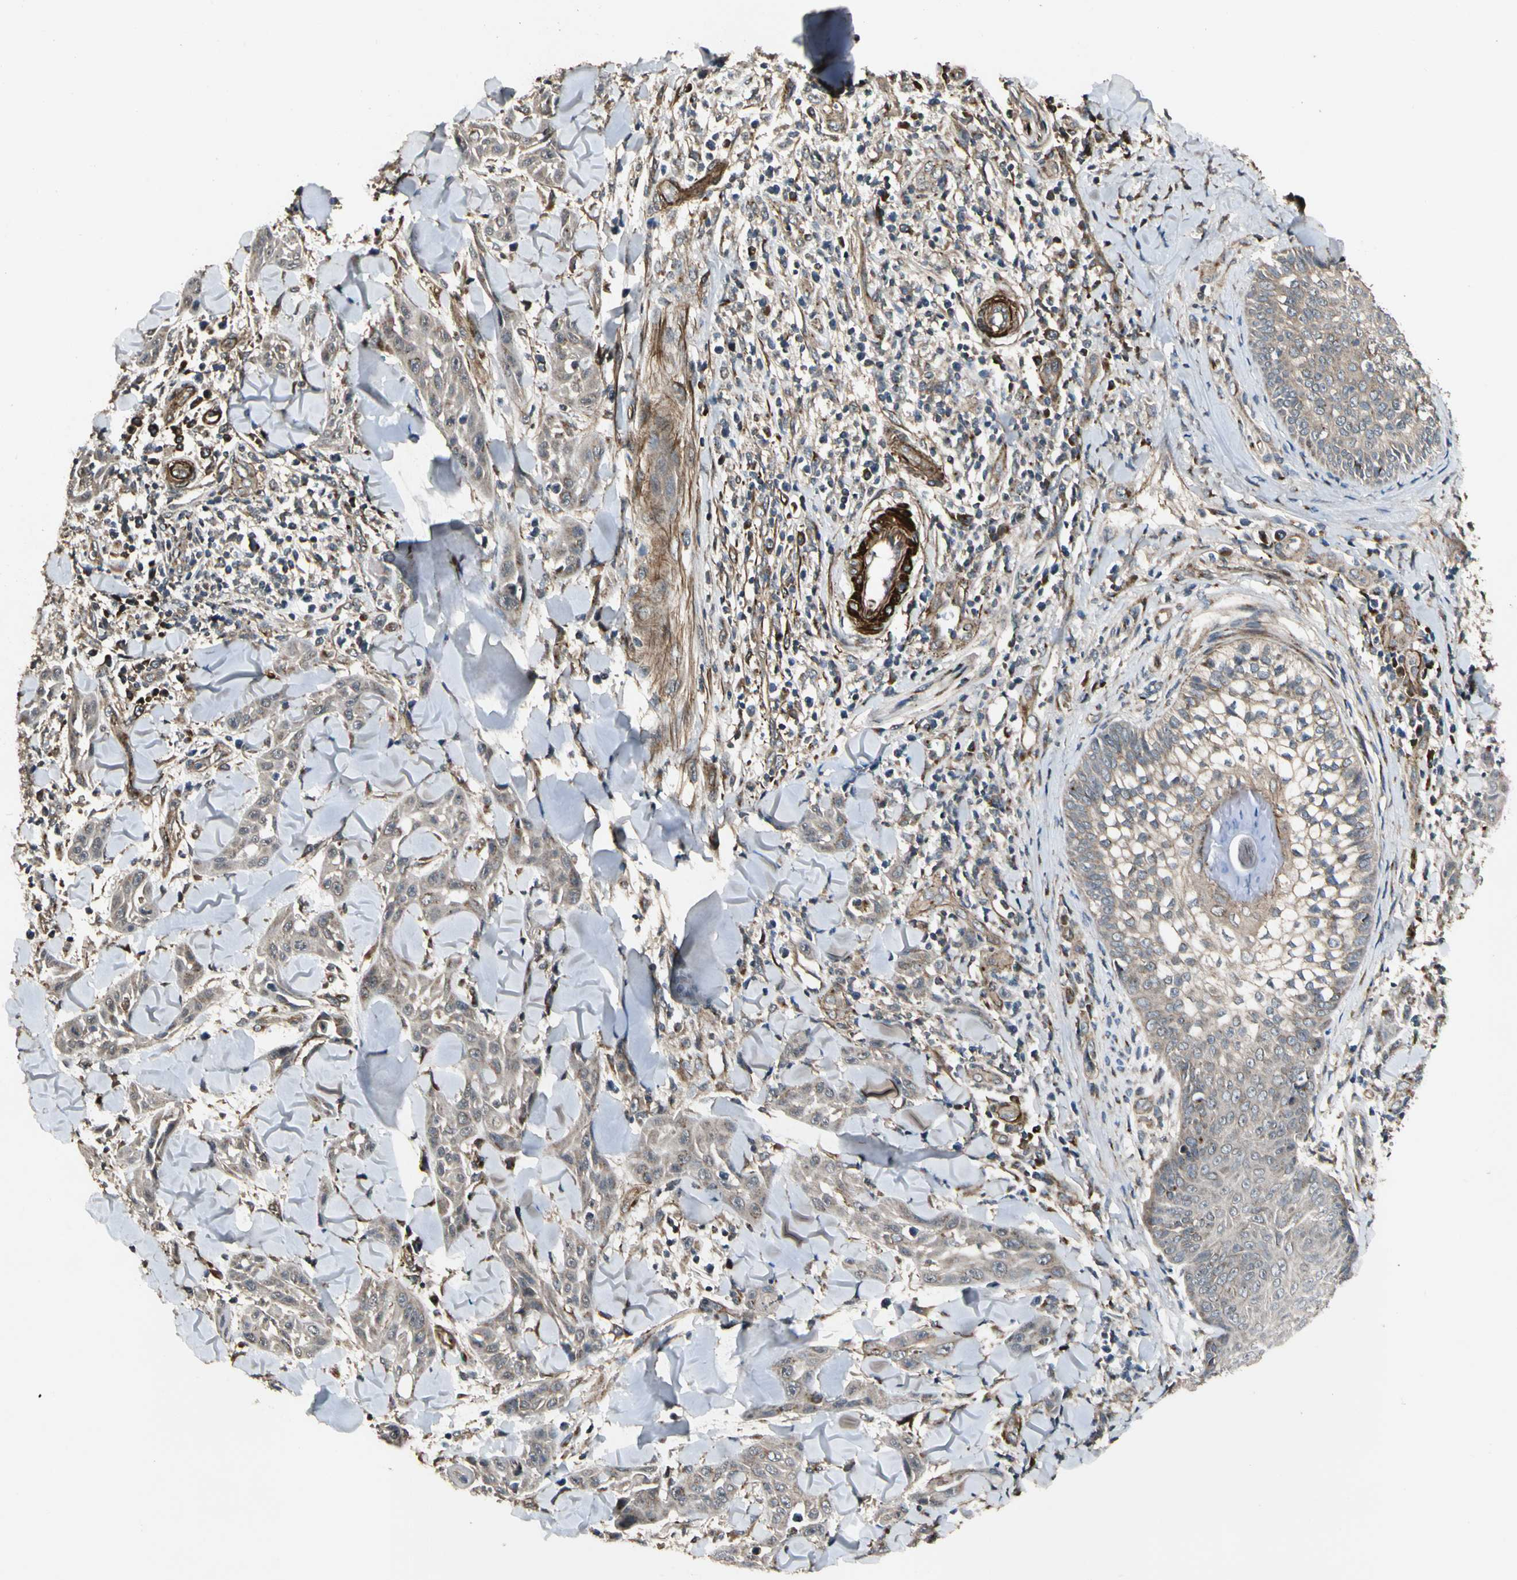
{"staining": {"intensity": "negative", "quantity": "none", "location": "none"}, "tissue": "skin cancer", "cell_type": "Tumor cells", "image_type": "cancer", "snomed": [{"axis": "morphology", "description": "Squamous cell carcinoma, NOS"}, {"axis": "topography", "description": "Skin"}], "caption": "Skin cancer was stained to show a protein in brown. There is no significant positivity in tumor cells.", "gene": "GCK", "patient": {"sex": "male", "age": 24}}